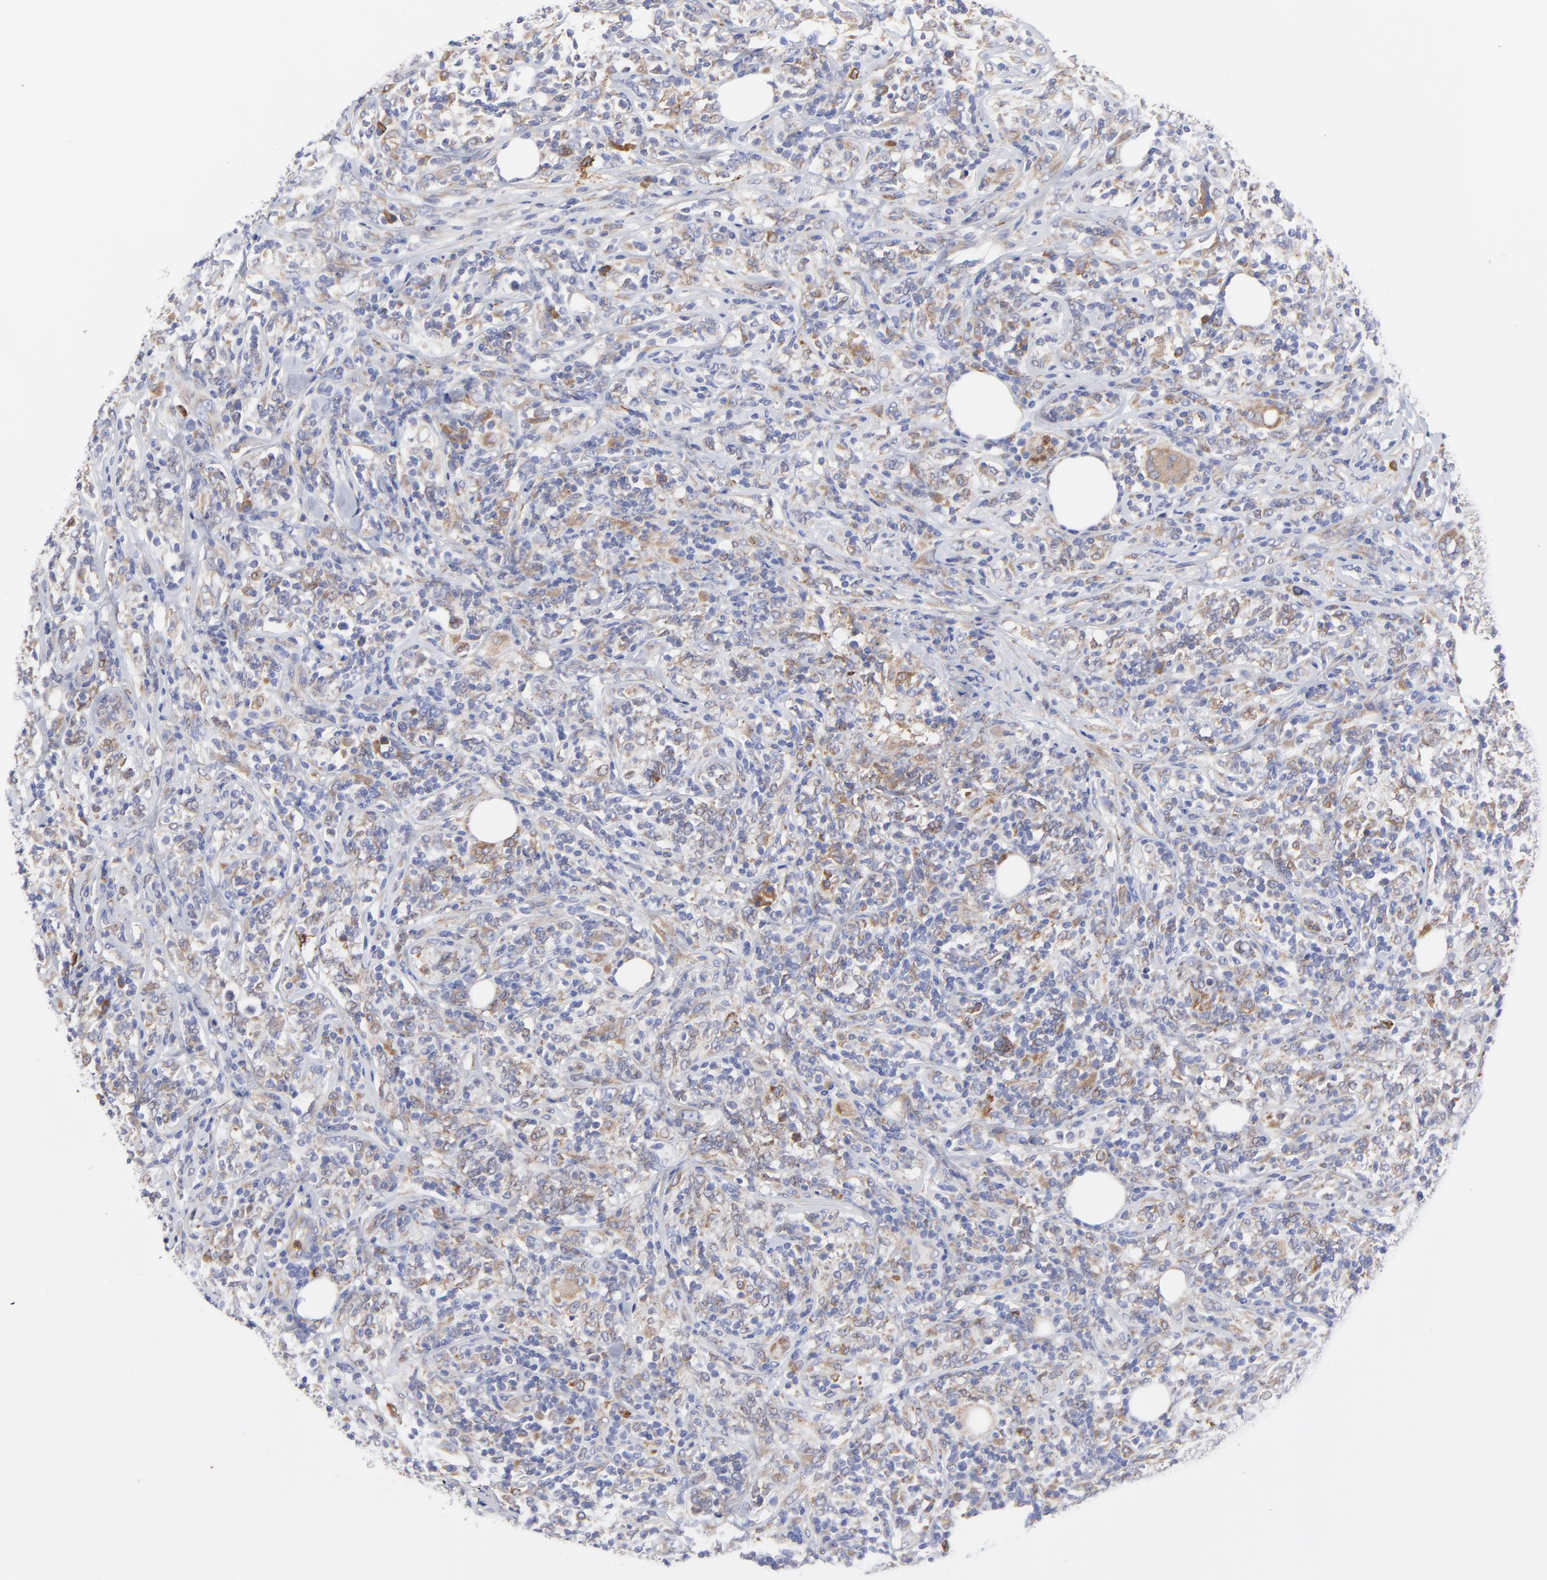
{"staining": {"intensity": "moderate", "quantity": "25%-75%", "location": "cytoplasmic/membranous"}, "tissue": "lymphoma", "cell_type": "Tumor cells", "image_type": "cancer", "snomed": [{"axis": "morphology", "description": "Malignant lymphoma, non-Hodgkin's type, High grade"}, {"axis": "topography", "description": "Lymph node"}], "caption": "IHC (DAB) staining of high-grade malignant lymphoma, non-Hodgkin's type reveals moderate cytoplasmic/membranous protein positivity in about 25%-75% of tumor cells.", "gene": "MOSPD2", "patient": {"sex": "female", "age": 84}}